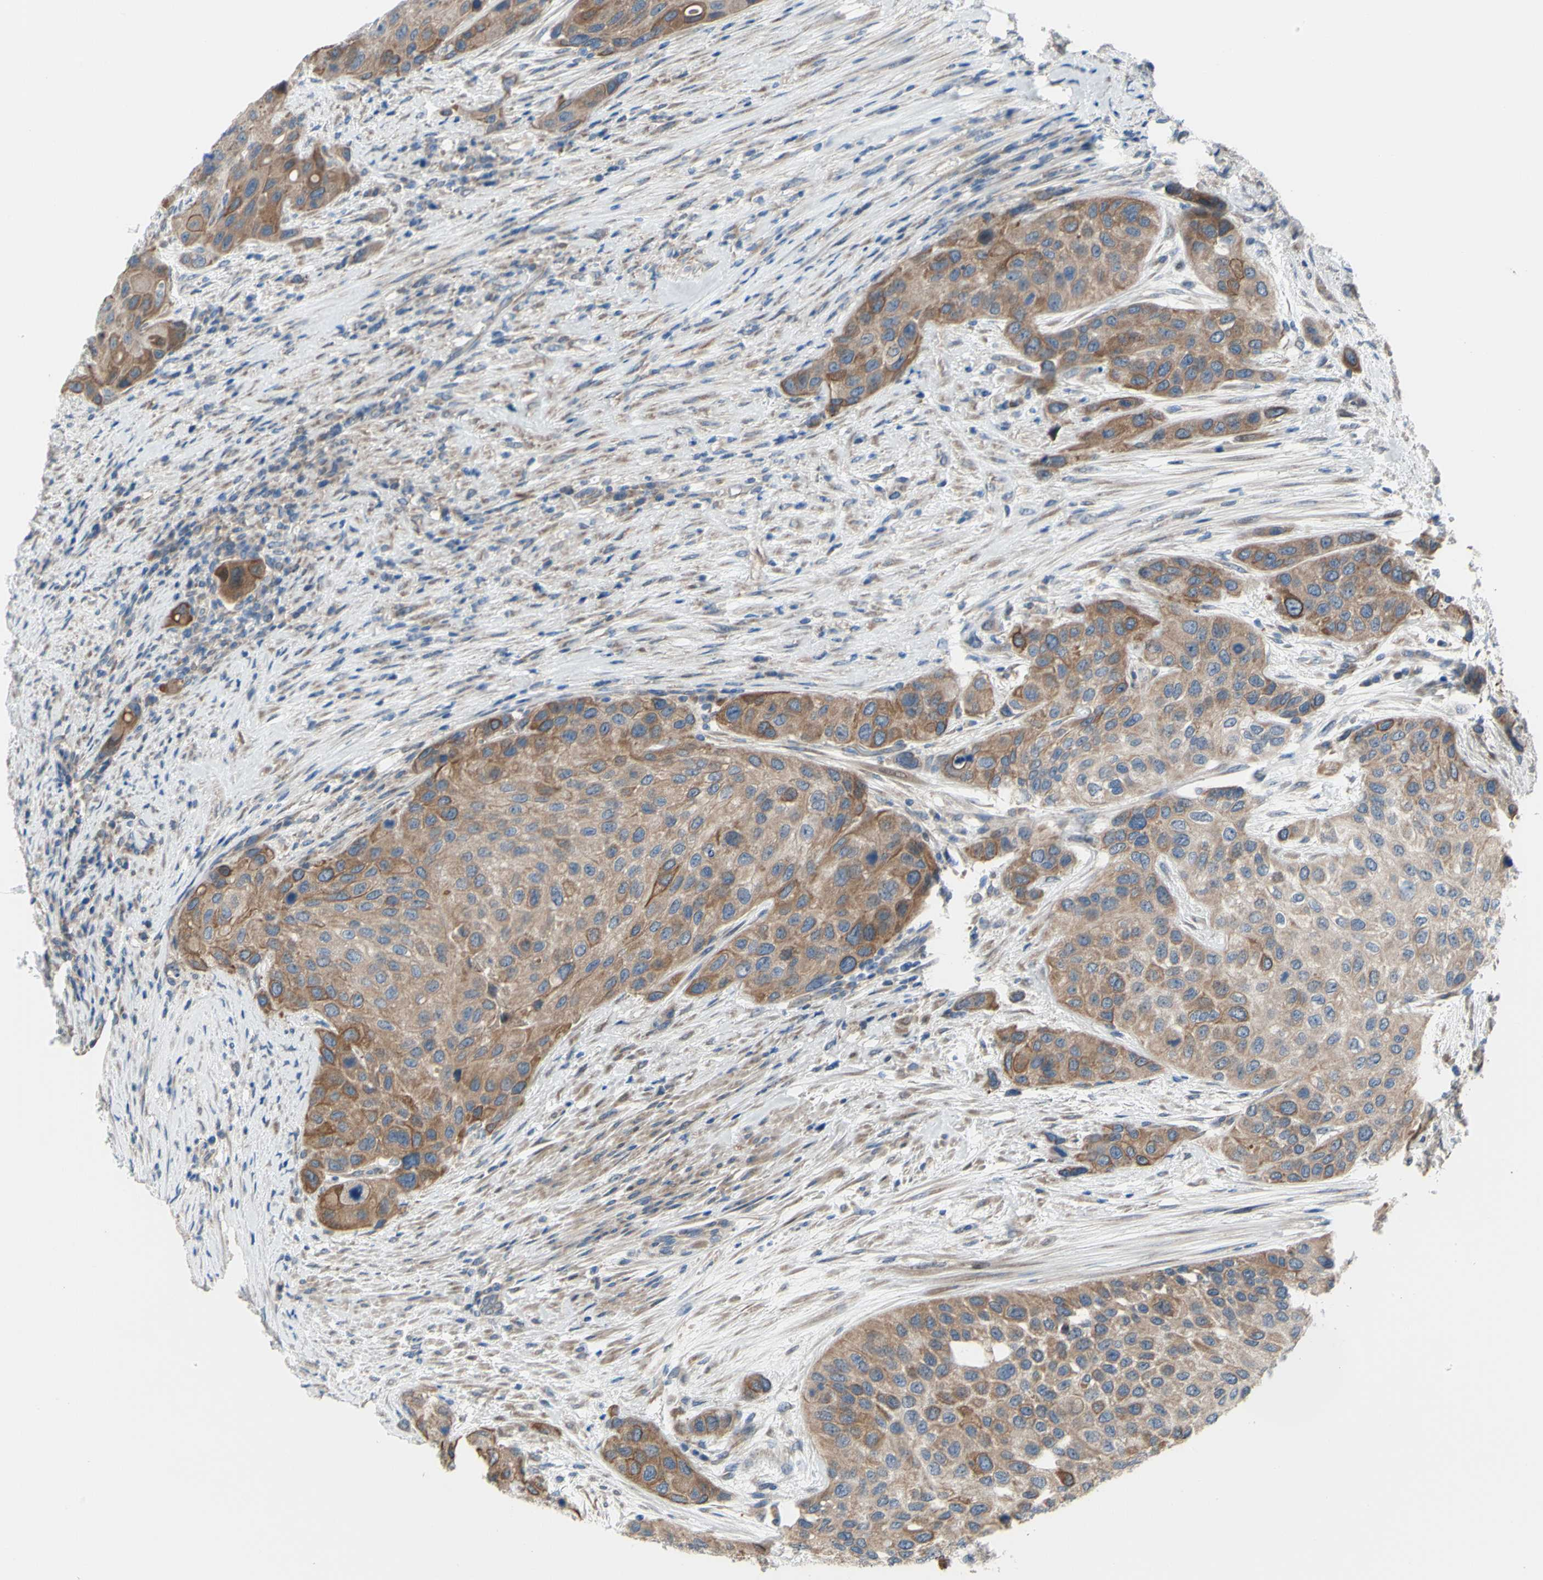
{"staining": {"intensity": "moderate", "quantity": ">75%", "location": "cytoplasmic/membranous"}, "tissue": "urothelial cancer", "cell_type": "Tumor cells", "image_type": "cancer", "snomed": [{"axis": "morphology", "description": "Urothelial carcinoma, High grade"}, {"axis": "topography", "description": "Urinary bladder"}], "caption": "Urothelial cancer stained with immunohistochemistry exhibits moderate cytoplasmic/membranous staining in approximately >75% of tumor cells.", "gene": "GRAMD2B", "patient": {"sex": "female", "age": 56}}